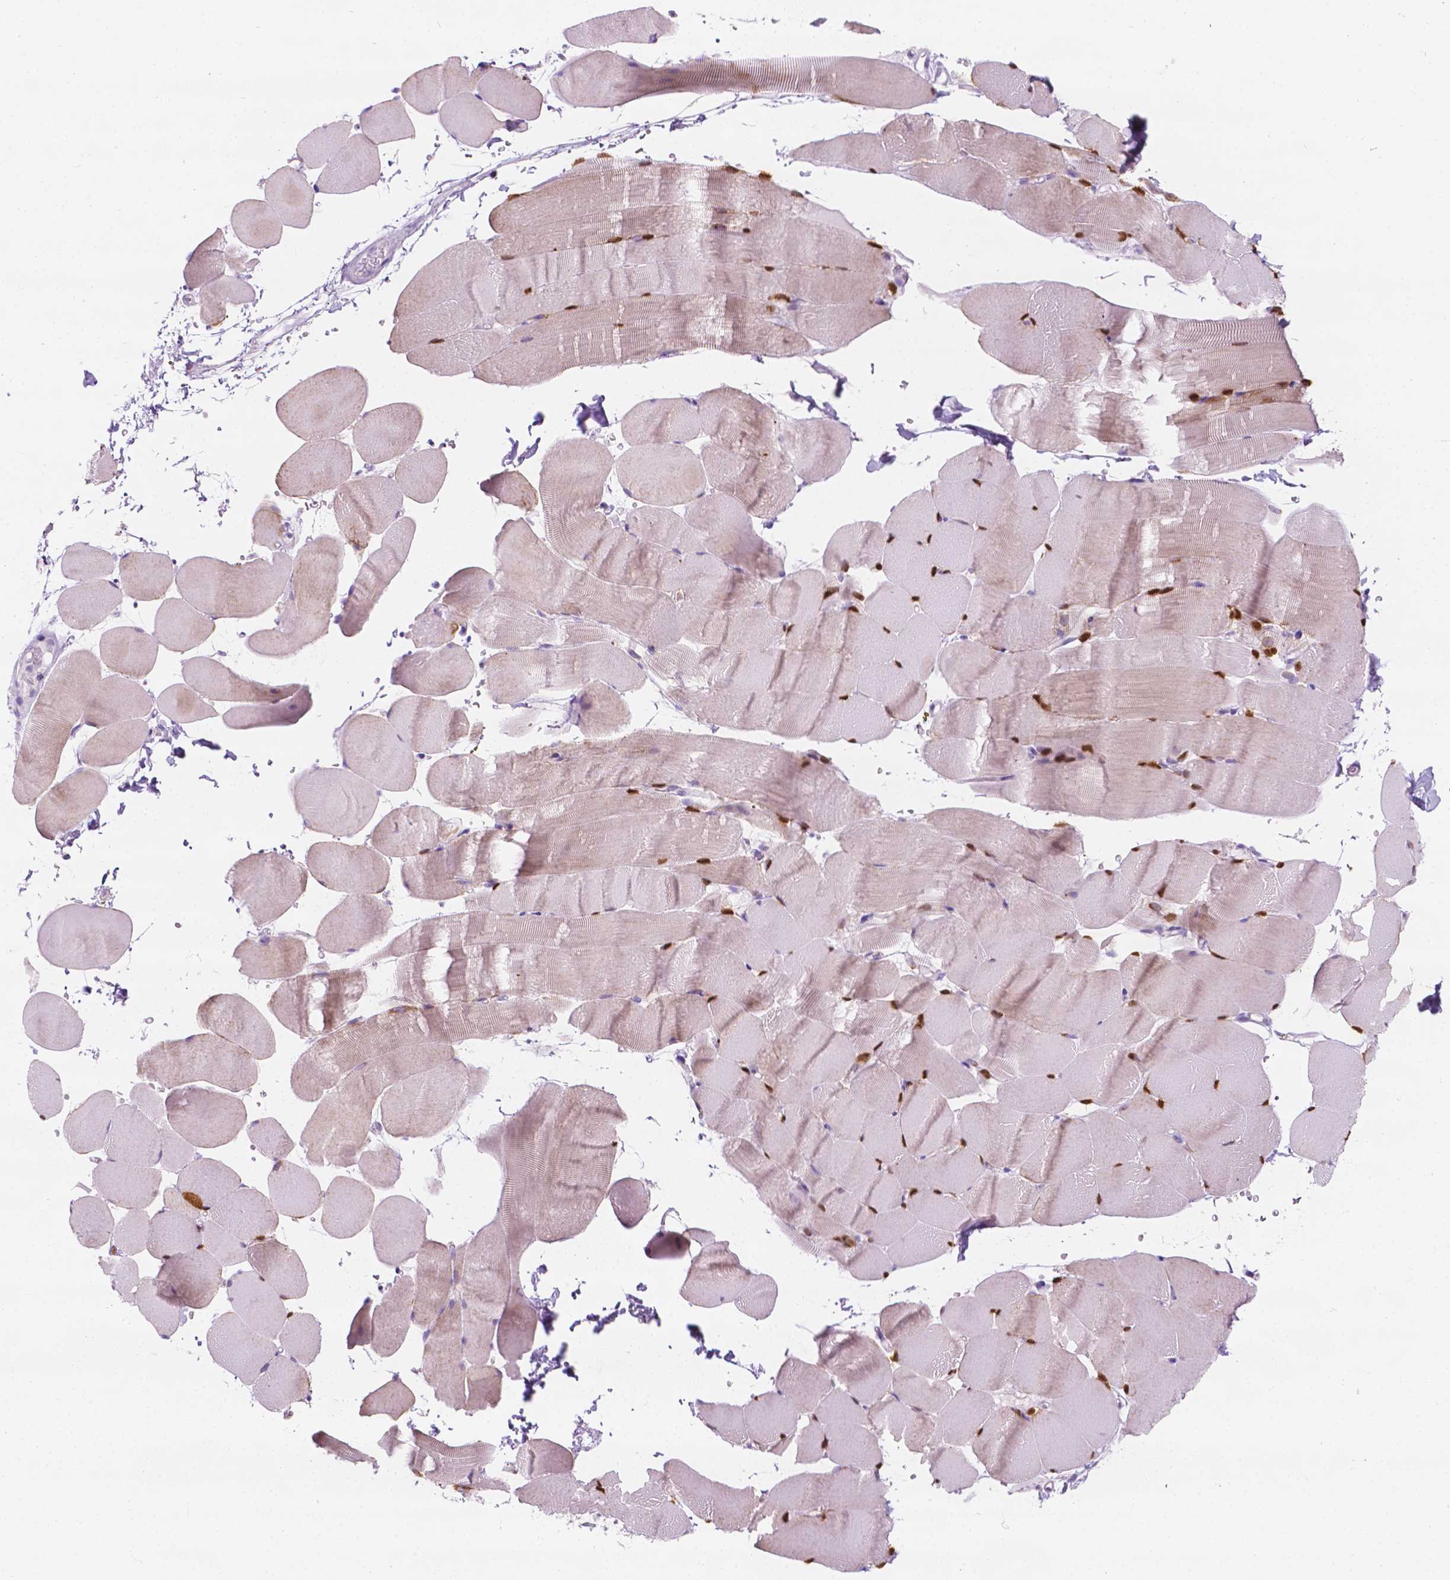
{"staining": {"intensity": "strong", "quantity": "25%-75%", "location": "nuclear"}, "tissue": "skeletal muscle", "cell_type": "Myocytes", "image_type": "normal", "snomed": [{"axis": "morphology", "description": "Normal tissue, NOS"}, {"axis": "topography", "description": "Skeletal muscle"}], "caption": "Immunohistochemical staining of normal human skeletal muscle displays 25%-75% levels of strong nuclear protein positivity in approximately 25%-75% of myocytes.", "gene": "NOS1AP", "patient": {"sex": "female", "age": 37}}